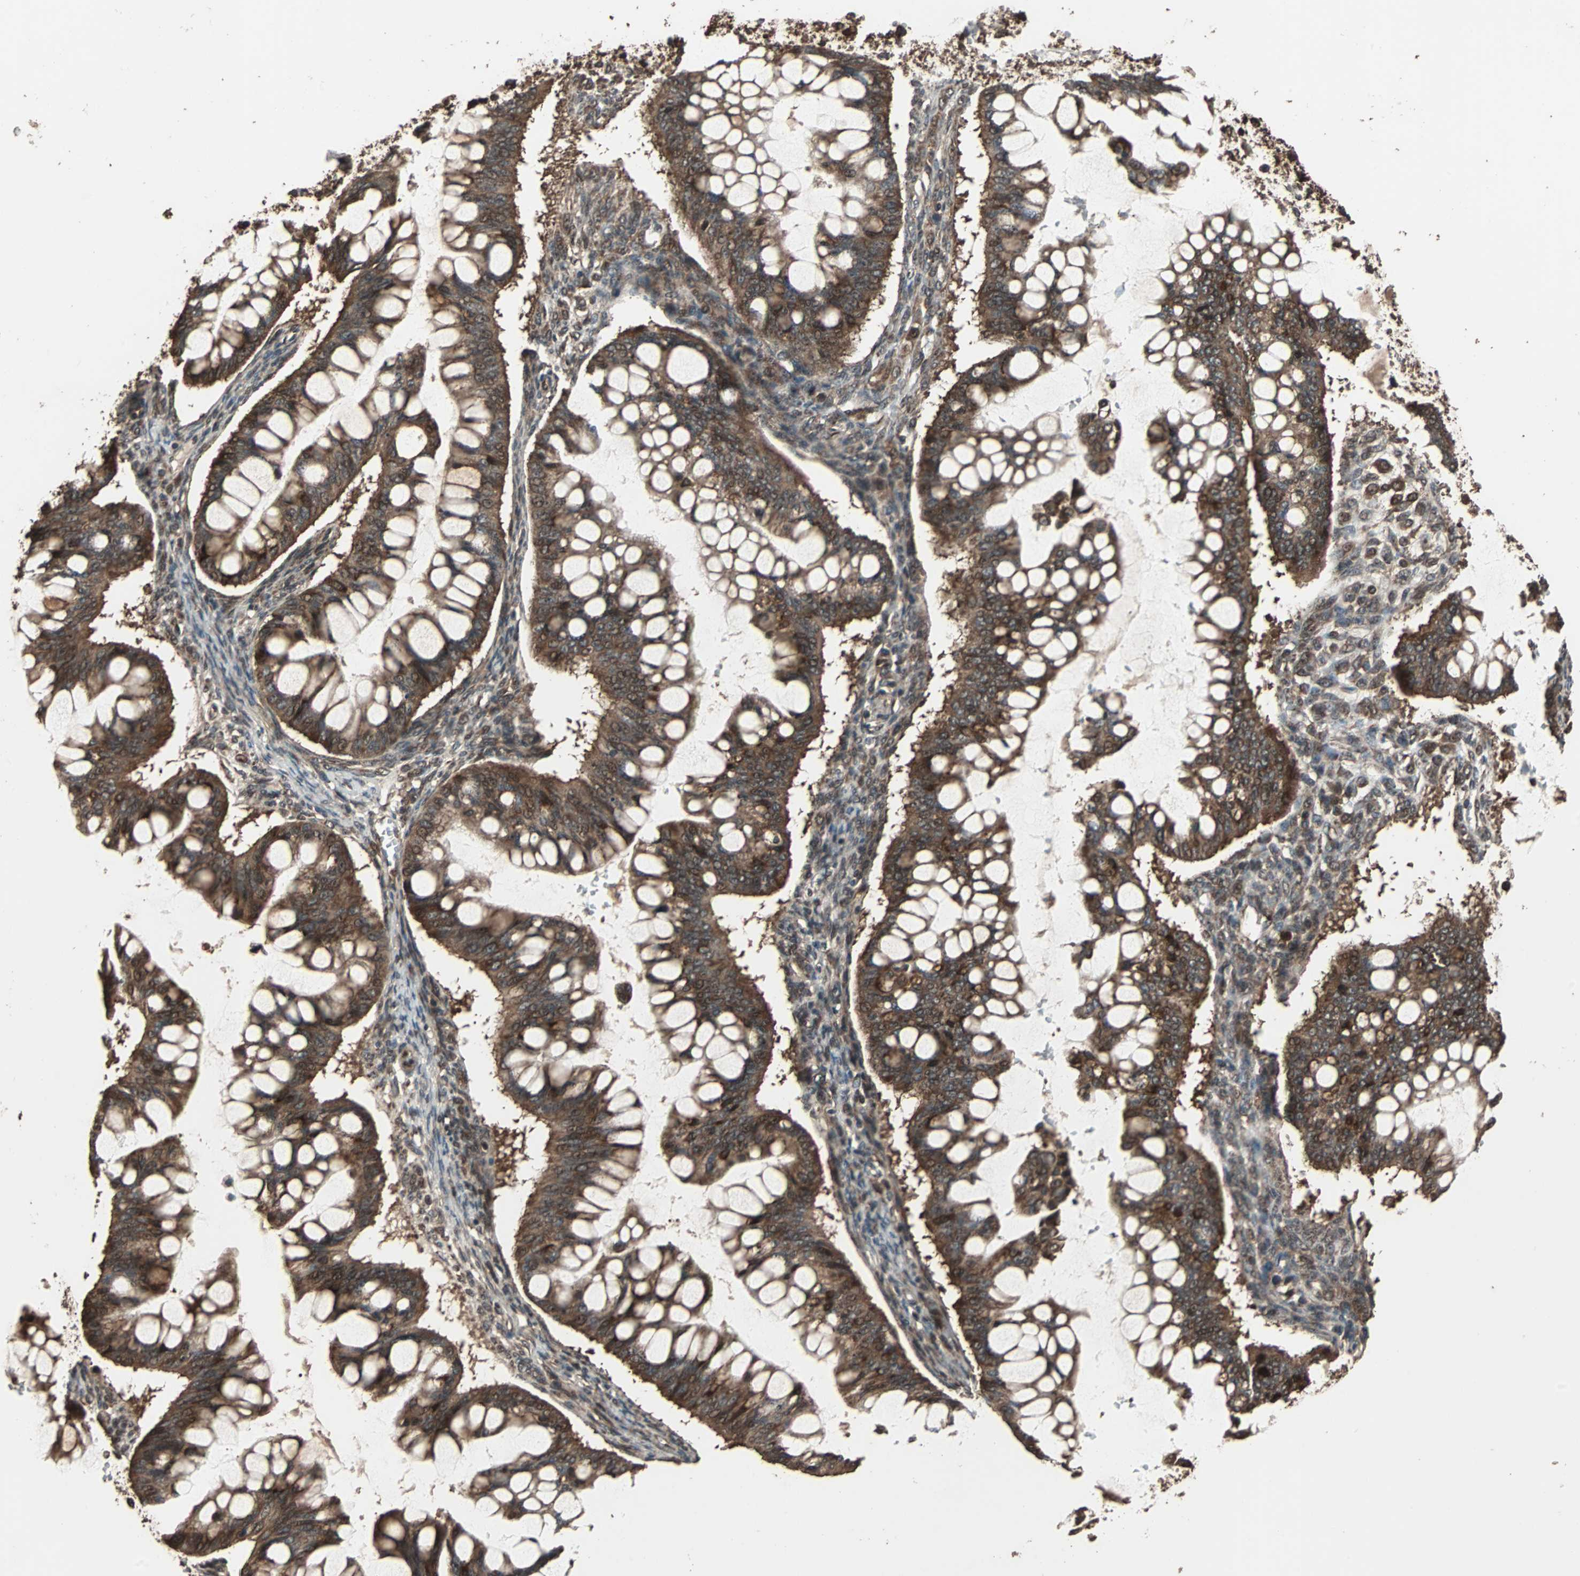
{"staining": {"intensity": "strong", "quantity": ">75%", "location": "cytoplasmic/membranous"}, "tissue": "ovarian cancer", "cell_type": "Tumor cells", "image_type": "cancer", "snomed": [{"axis": "morphology", "description": "Cystadenocarcinoma, mucinous, NOS"}, {"axis": "topography", "description": "Ovary"}], "caption": "Immunohistochemical staining of human mucinous cystadenocarcinoma (ovarian) reveals high levels of strong cytoplasmic/membranous protein expression in about >75% of tumor cells.", "gene": "LAMTOR5", "patient": {"sex": "female", "age": 73}}